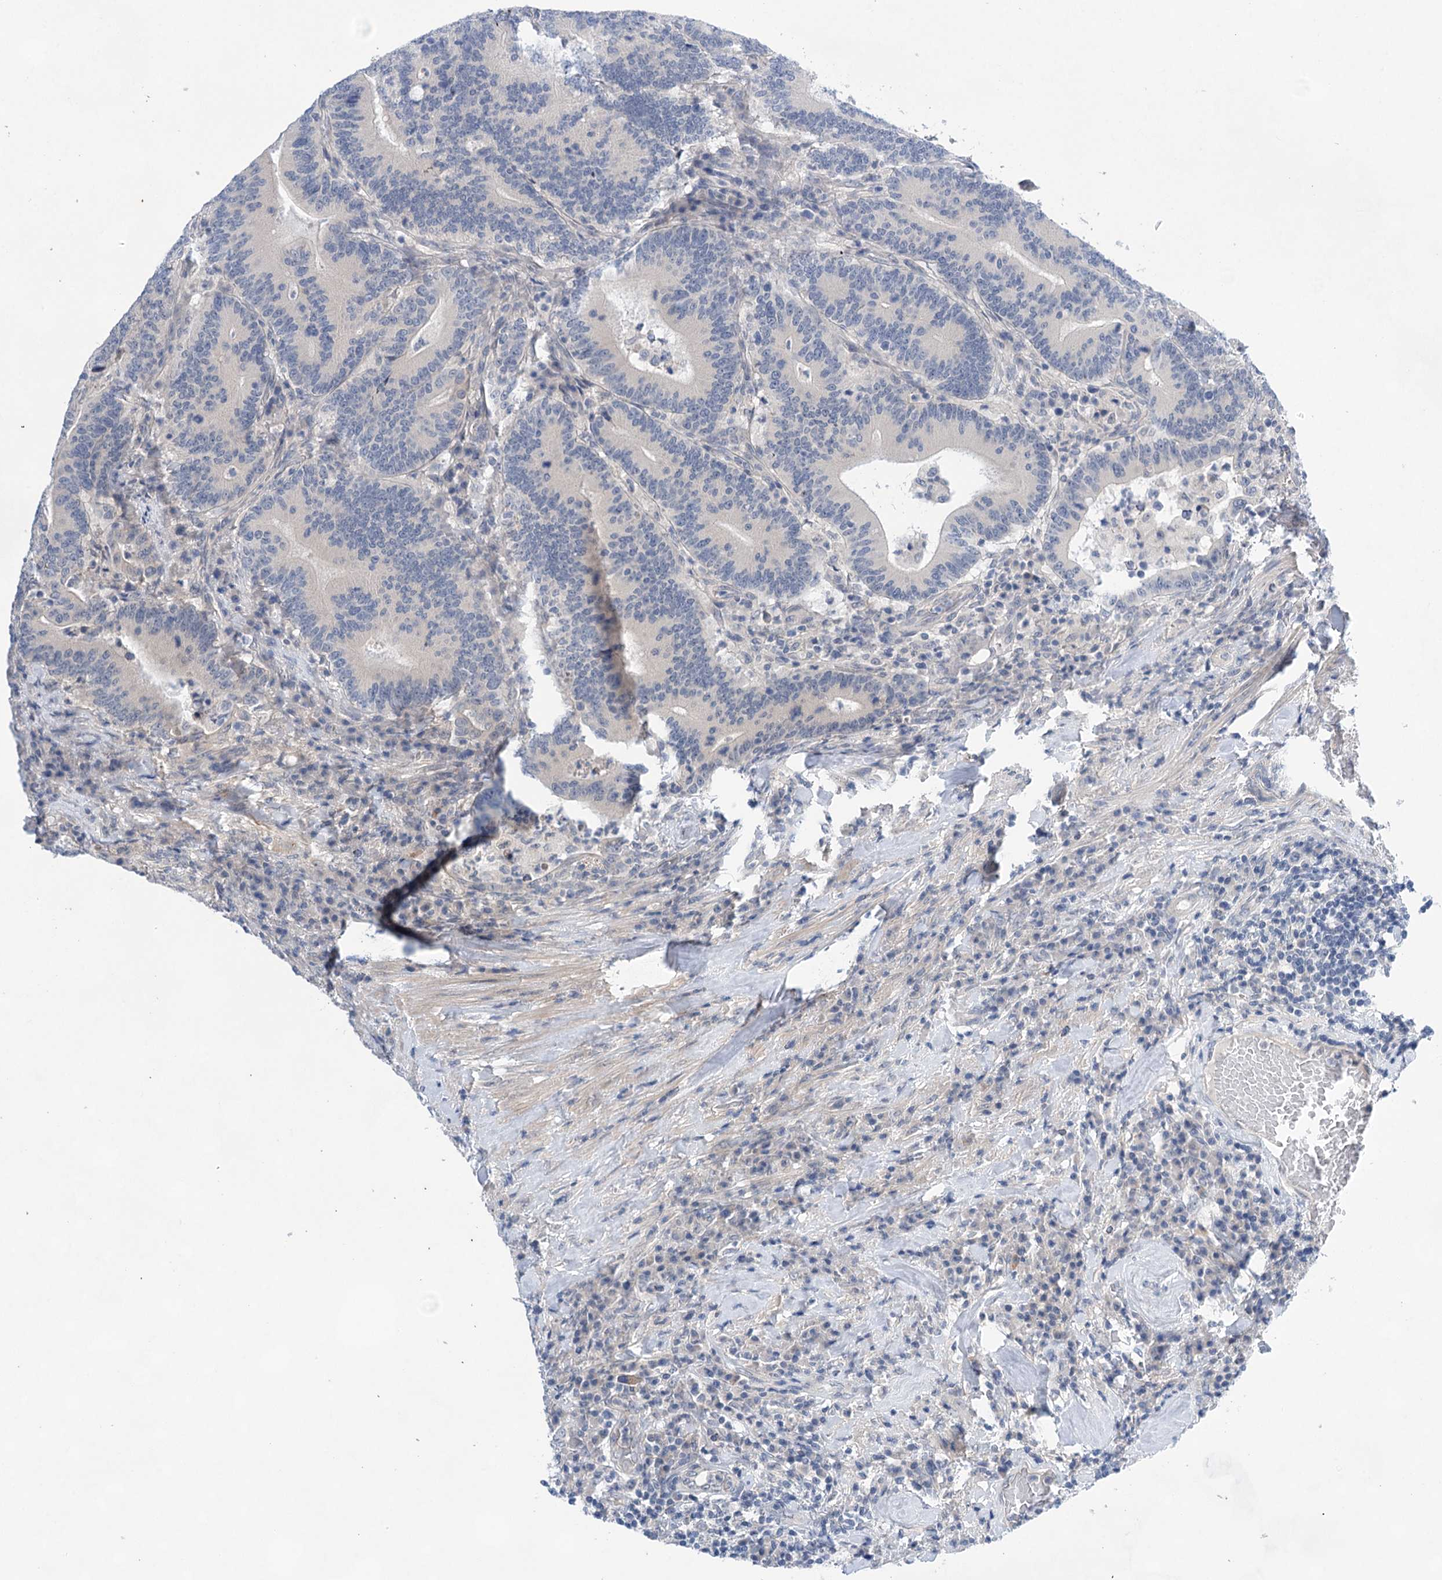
{"staining": {"intensity": "negative", "quantity": "none", "location": "none"}, "tissue": "colorectal cancer", "cell_type": "Tumor cells", "image_type": "cancer", "snomed": [{"axis": "morphology", "description": "Adenocarcinoma, NOS"}, {"axis": "topography", "description": "Colon"}], "caption": "This is a photomicrograph of IHC staining of colorectal cancer (adenocarcinoma), which shows no staining in tumor cells.", "gene": "LALBA", "patient": {"sex": "female", "age": 66}}